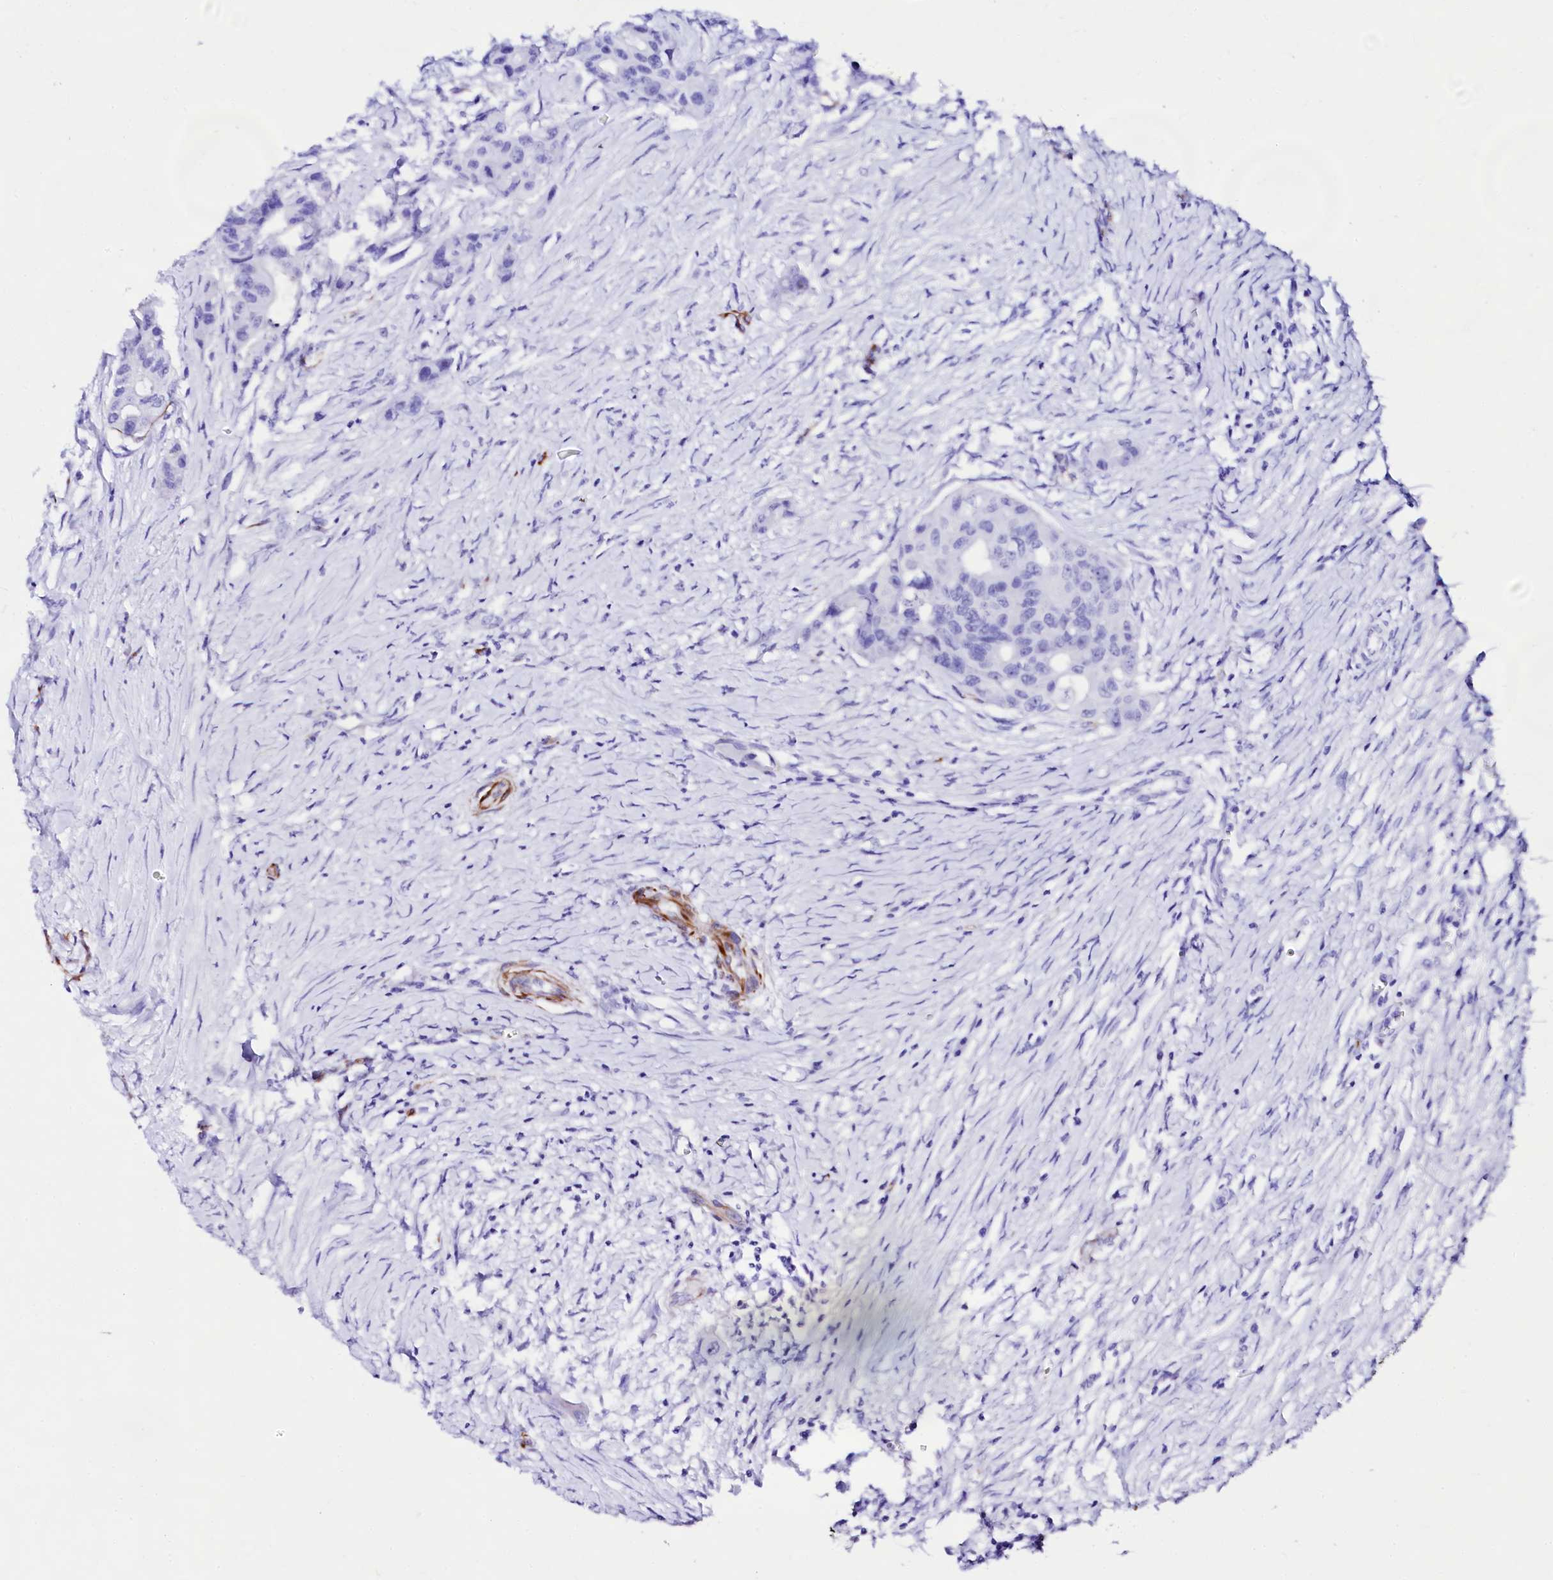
{"staining": {"intensity": "negative", "quantity": "none", "location": "none"}, "tissue": "colorectal cancer", "cell_type": "Tumor cells", "image_type": "cancer", "snomed": [{"axis": "morphology", "description": "Adenocarcinoma, NOS"}, {"axis": "topography", "description": "Colon"}], "caption": "The histopathology image reveals no staining of tumor cells in colorectal cancer.", "gene": "SFR1", "patient": {"sex": "male", "age": 77}}